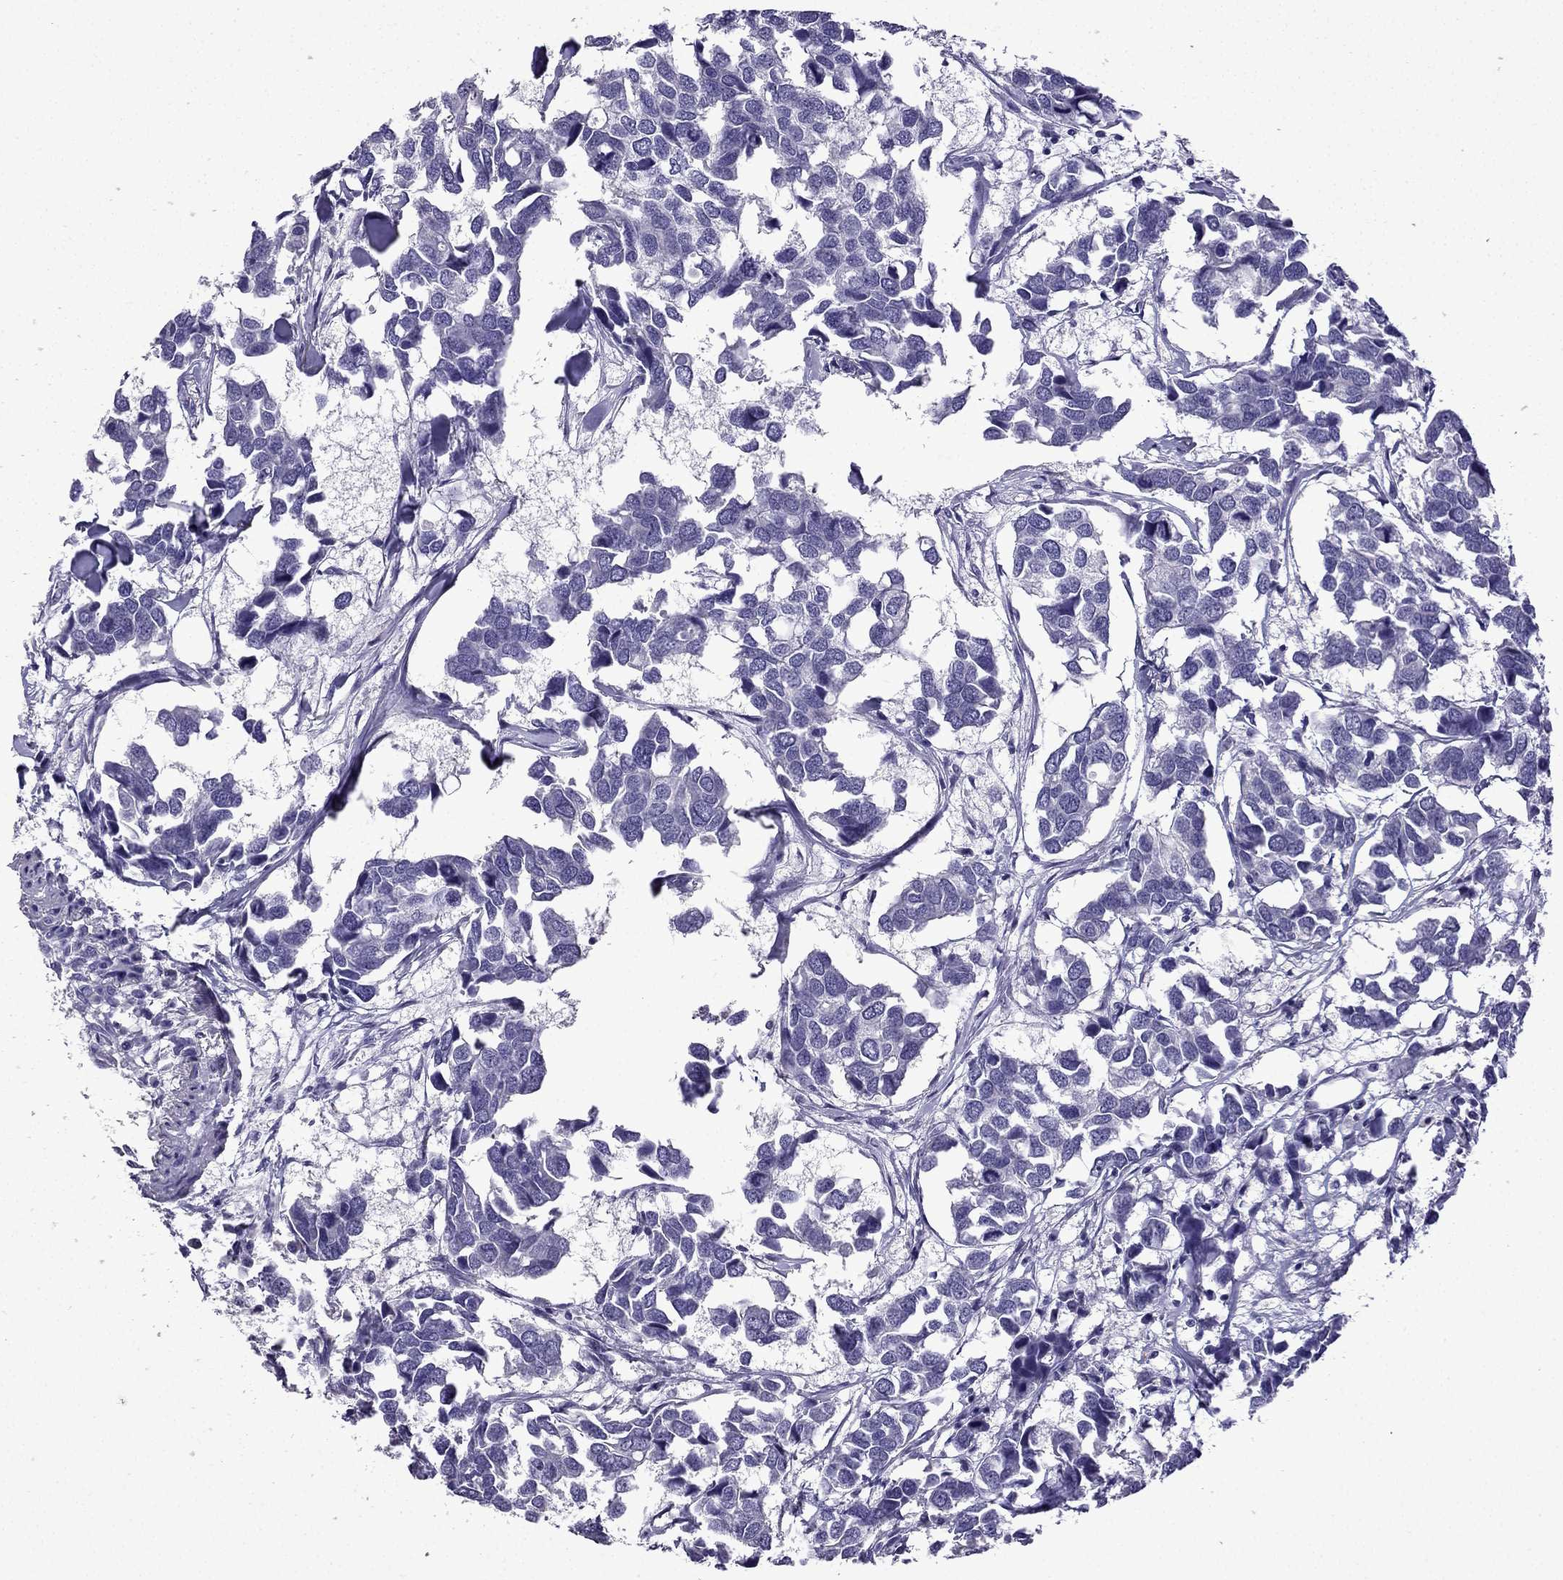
{"staining": {"intensity": "negative", "quantity": "none", "location": "none"}, "tissue": "breast cancer", "cell_type": "Tumor cells", "image_type": "cancer", "snomed": [{"axis": "morphology", "description": "Duct carcinoma"}, {"axis": "topography", "description": "Breast"}], "caption": "Immunohistochemical staining of human intraductal carcinoma (breast) displays no significant positivity in tumor cells. (DAB immunohistochemistry visualized using brightfield microscopy, high magnification).", "gene": "TTN", "patient": {"sex": "female", "age": 83}}